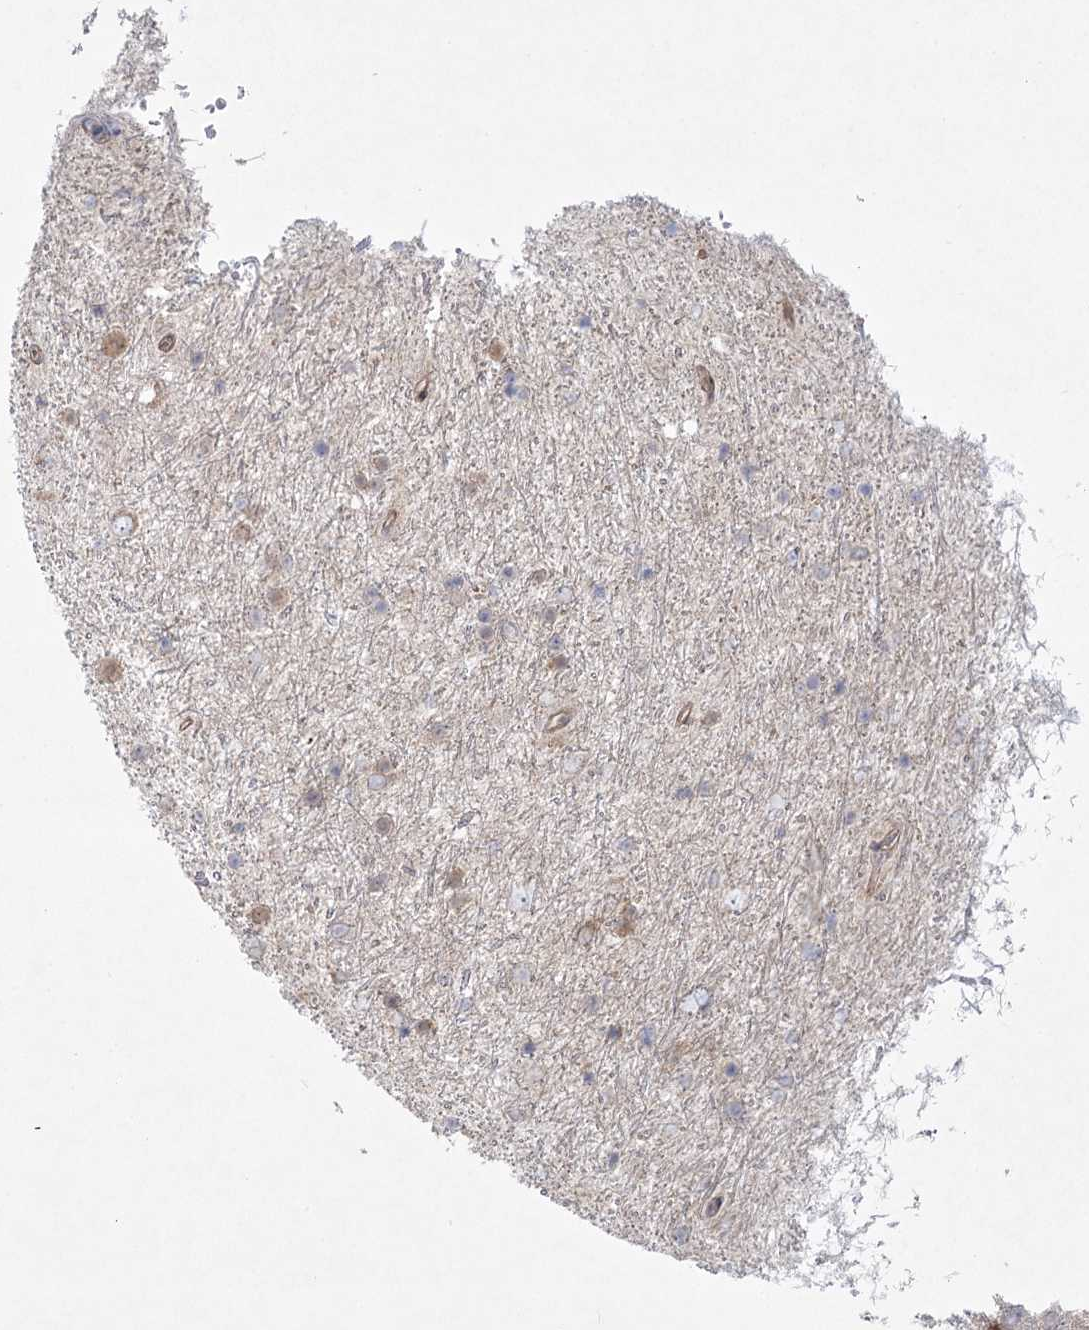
{"staining": {"intensity": "negative", "quantity": "none", "location": "none"}, "tissue": "glioma", "cell_type": "Tumor cells", "image_type": "cancer", "snomed": [{"axis": "morphology", "description": "Glioma, malignant, Low grade"}, {"axis": "topography", "description": "Cerebral cortex"}], "caption": "Immunohistochemistry (IHC) image of neoplastic tissue: human malignant glioma (low-grade) stained with DAB (3,3'-diaminobenzidine) displays no significant protein staining in tumor cells. (Stains: DAB (3,3'-diaminobenzidine) immunohistochemistry with hematoxylin counter stain, Microscopy: brightfield microscopy at high magnification).", "gene": "AAMDC", "patient": {"sex": "female", "age": 39}}